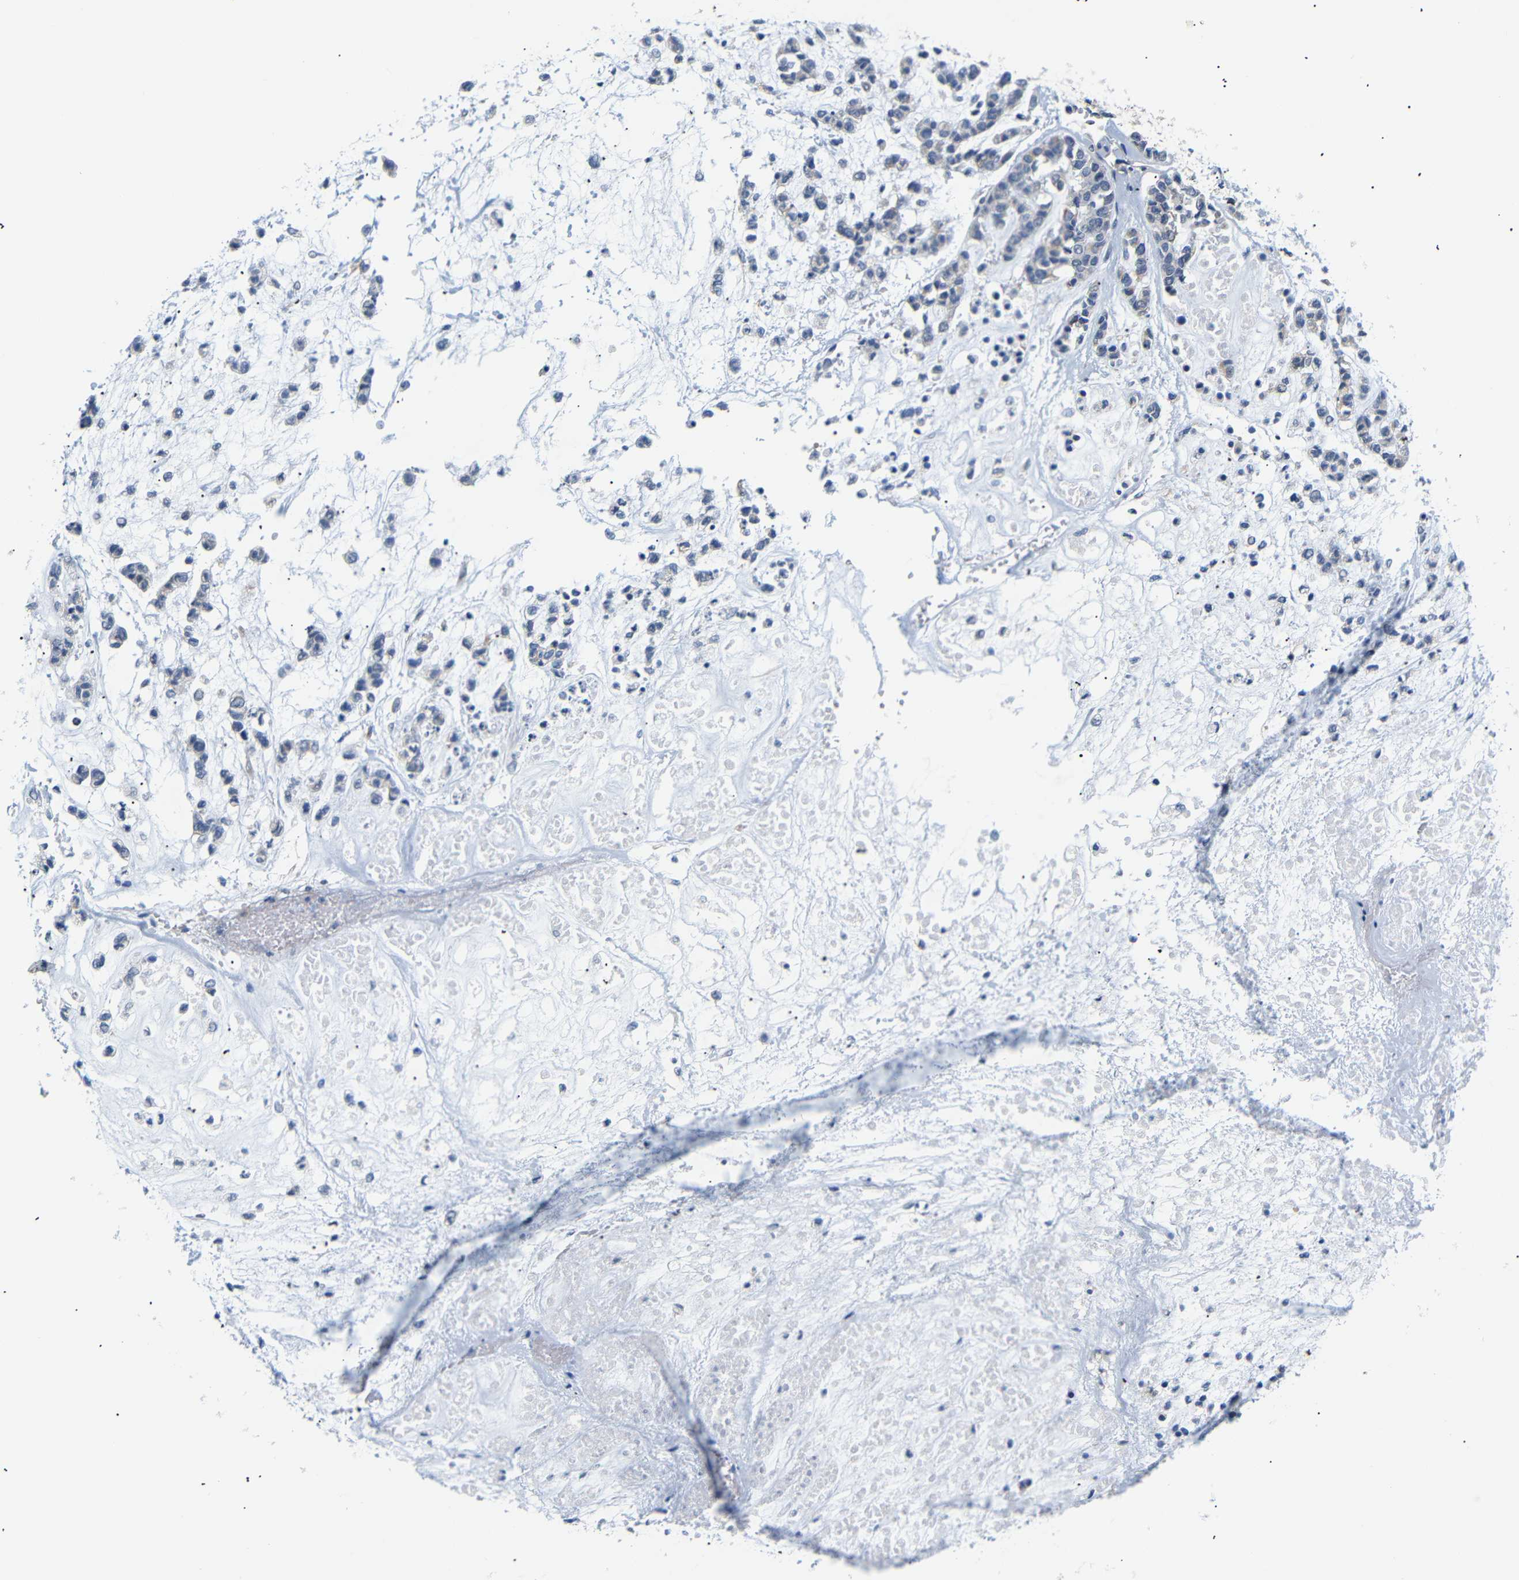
{"staining": {"intensity": "negative", "quantity": "none", "location": "none"}, "tissue": "head and neck cancer", "cell_type": "Tumor cells", "image_type": "cancer", "snomed": [{"axis": "morphology", "description": "Adenocarcinoma, NOS"}, {"axis": "morphology", "description": "Adenoma, NOS"}, {"axis": "topography", "description": "Head-Neck"}], "caption": "Tumor cells show no significant protein staining in head and neck cancer (adenoma). Nuclei are stained in blue.", "gene": "STMN3", "patient": {"sex": "female", "age": 55}}